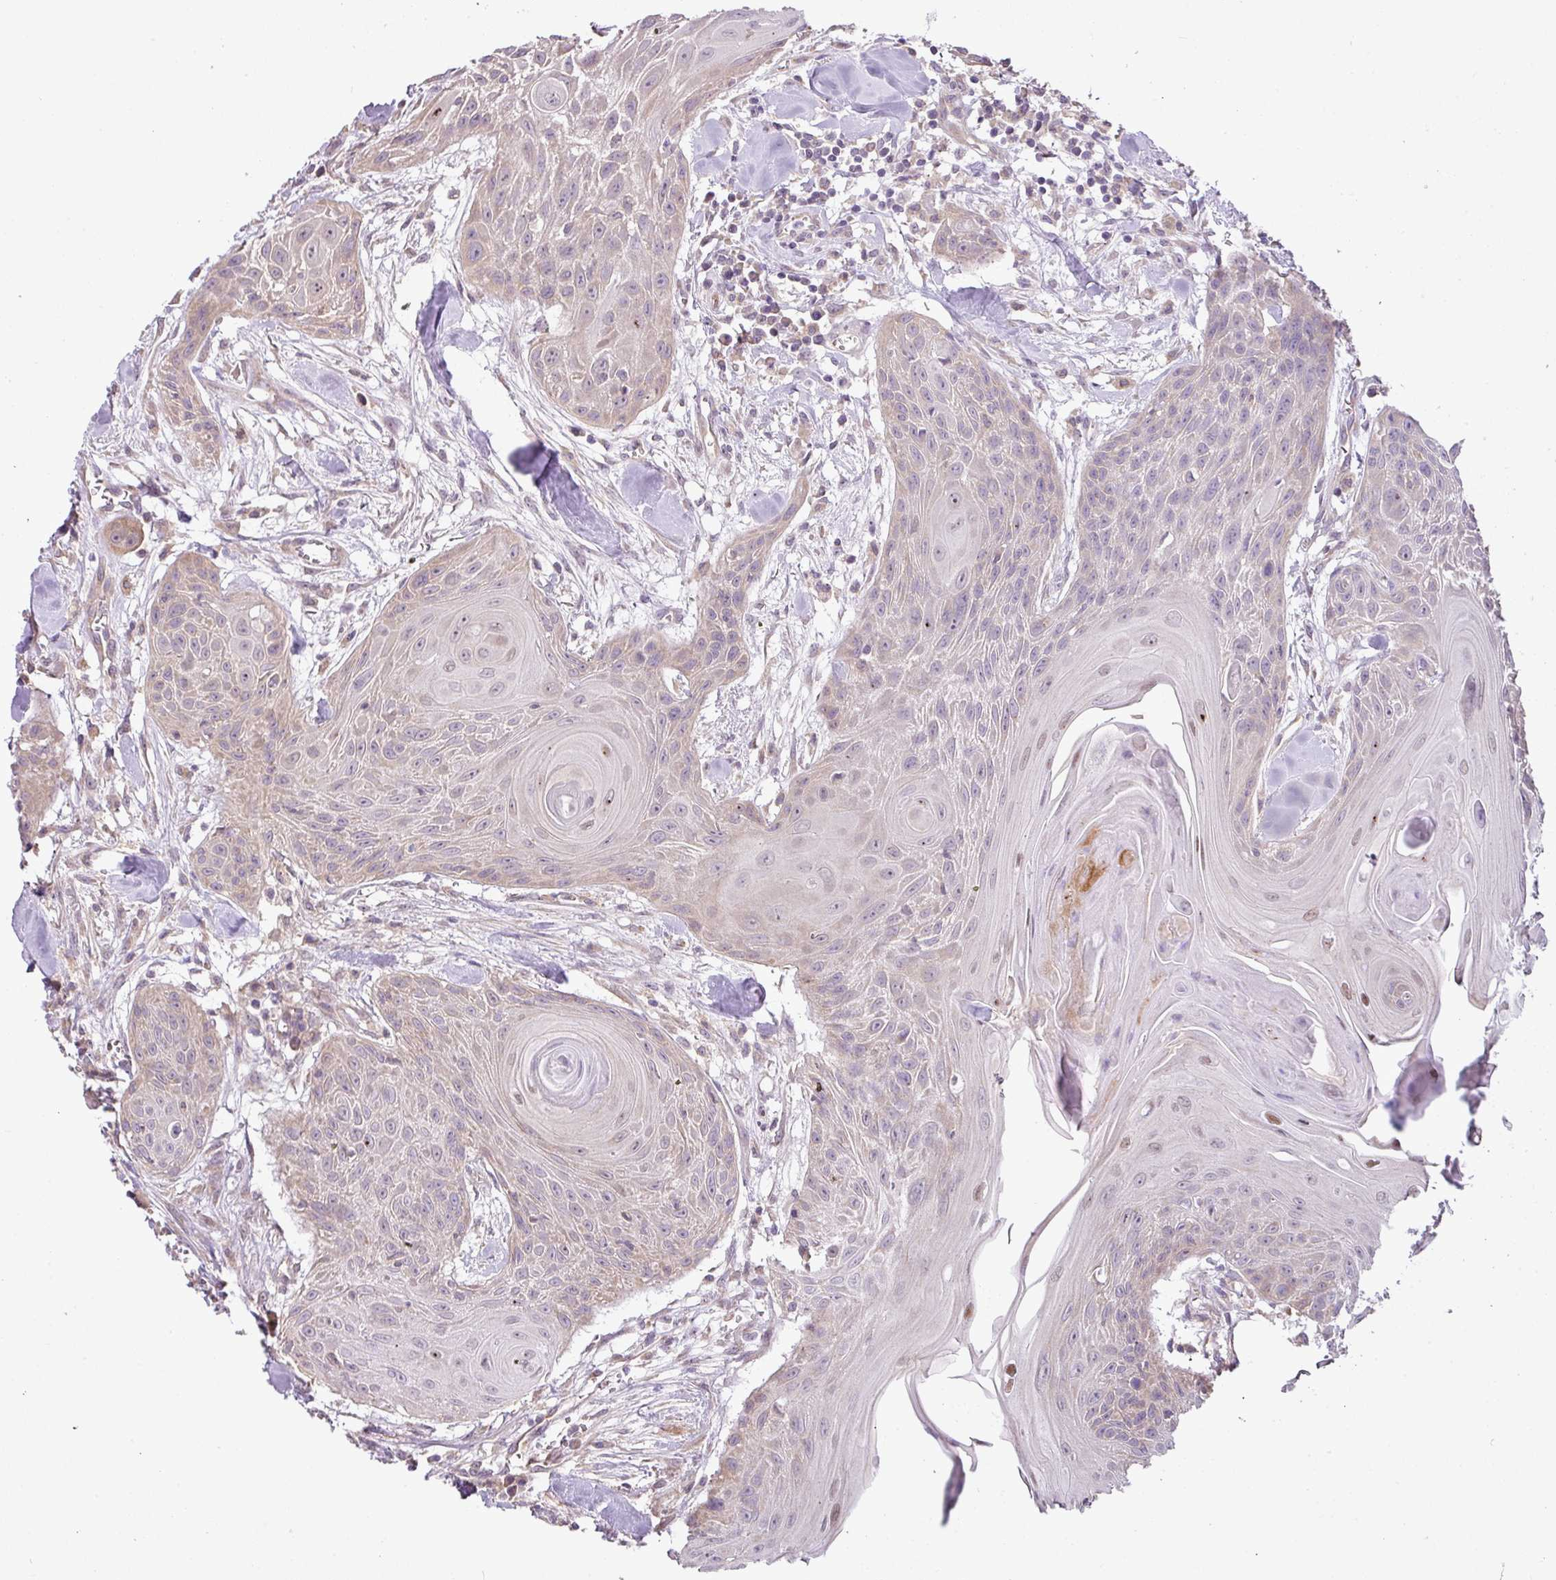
{"staining": {"intensity": "negative", "quantity": "none", "location": "none"}, "tissue": "head and neck cancer", "cell_type": "Tumor cells", "image_type": "cancer", "snomed": [{"axis": "morphology", "description": "Squamous cell carcinoma, NOS"}, {"axis": "topography", "description": "Lymph node"}, {"axis": "topography", "description": "Salivary gland"}, {"axis": "topography", "description": "Head-Neck"}], "caption": "Tumor cells are negative for protein expression in human head and neck cancer. (DAB immunohistochemistry with hematoxylin counter stain).", "gene": "COX18", "patient": {"sex": "female", "age": 74}}